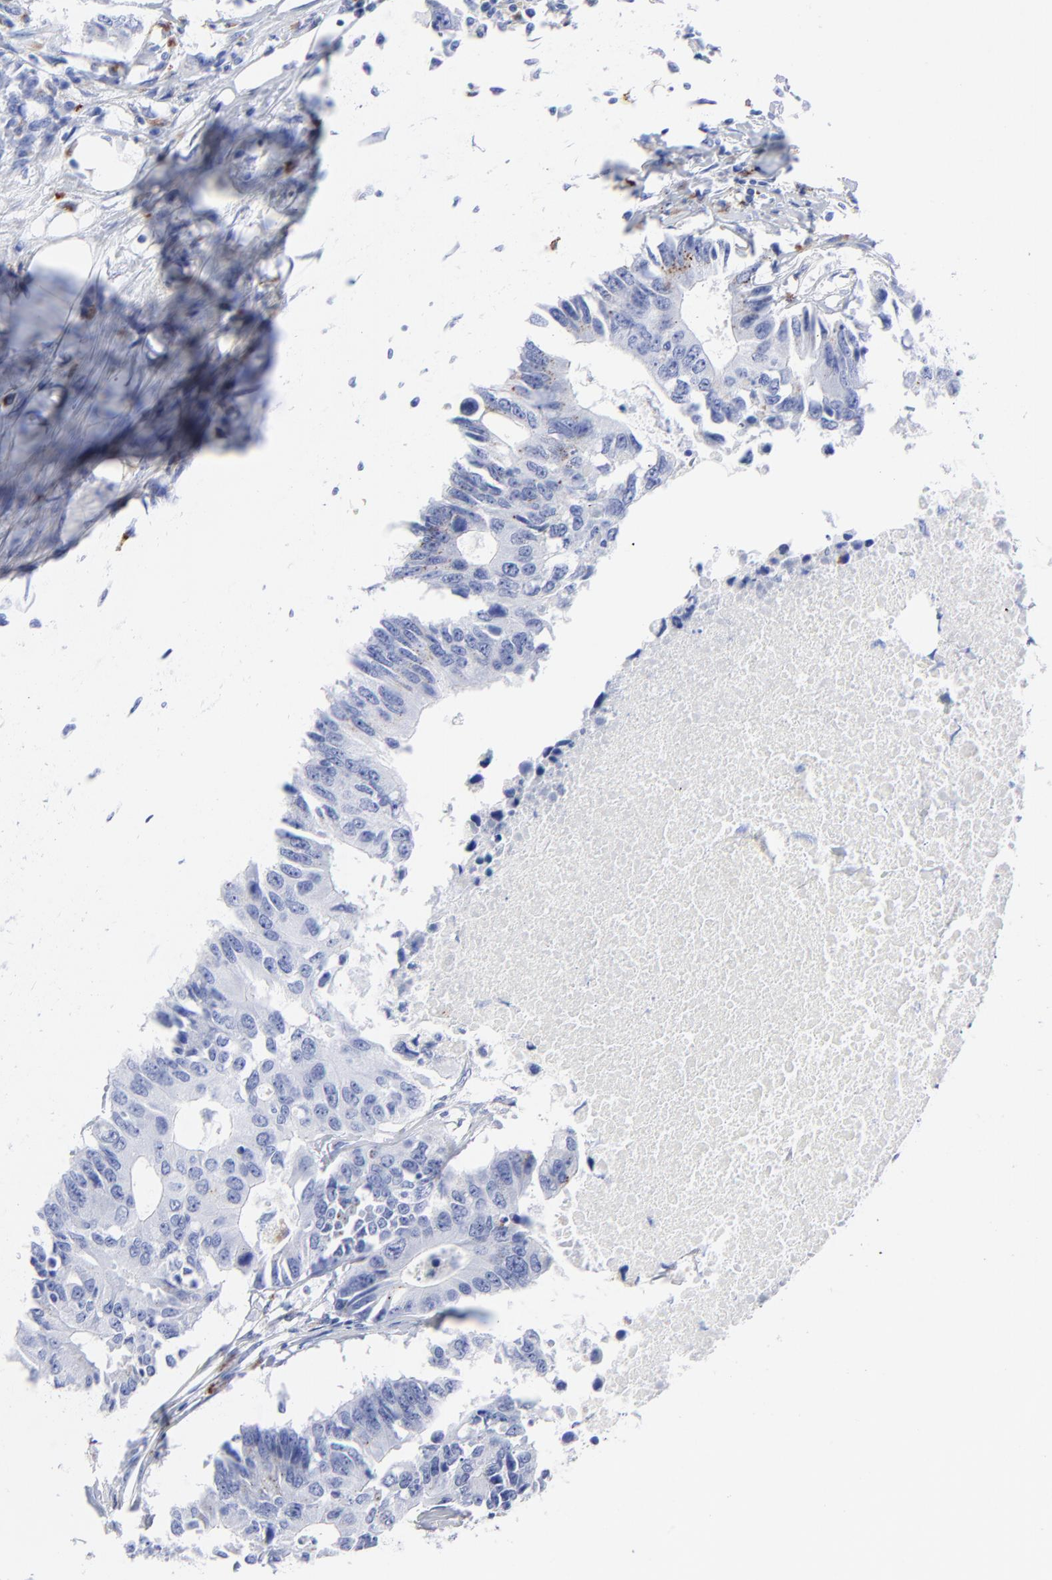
{"staining": {"intensity": "moderate", "quantity": "<25%", "location": "cytoplasmic/membranous"}, "tissue": "colorectal cancer", "cell_type": "Tumor cells", "image_type": "cancer", "snomed": [{"axis": "morphology", "description": "Adenocarcinoma, NOS"}, {"axis": "topography", "description": "Colon"}], "caption": "Tumor cells display low levels of moderate cytoplasmic/membranous staining in approximately <25% of cells in human adenocarcinoma (colorectal).", "gene": "CPVL", "patient": {"sex": "male", "age": 71}}